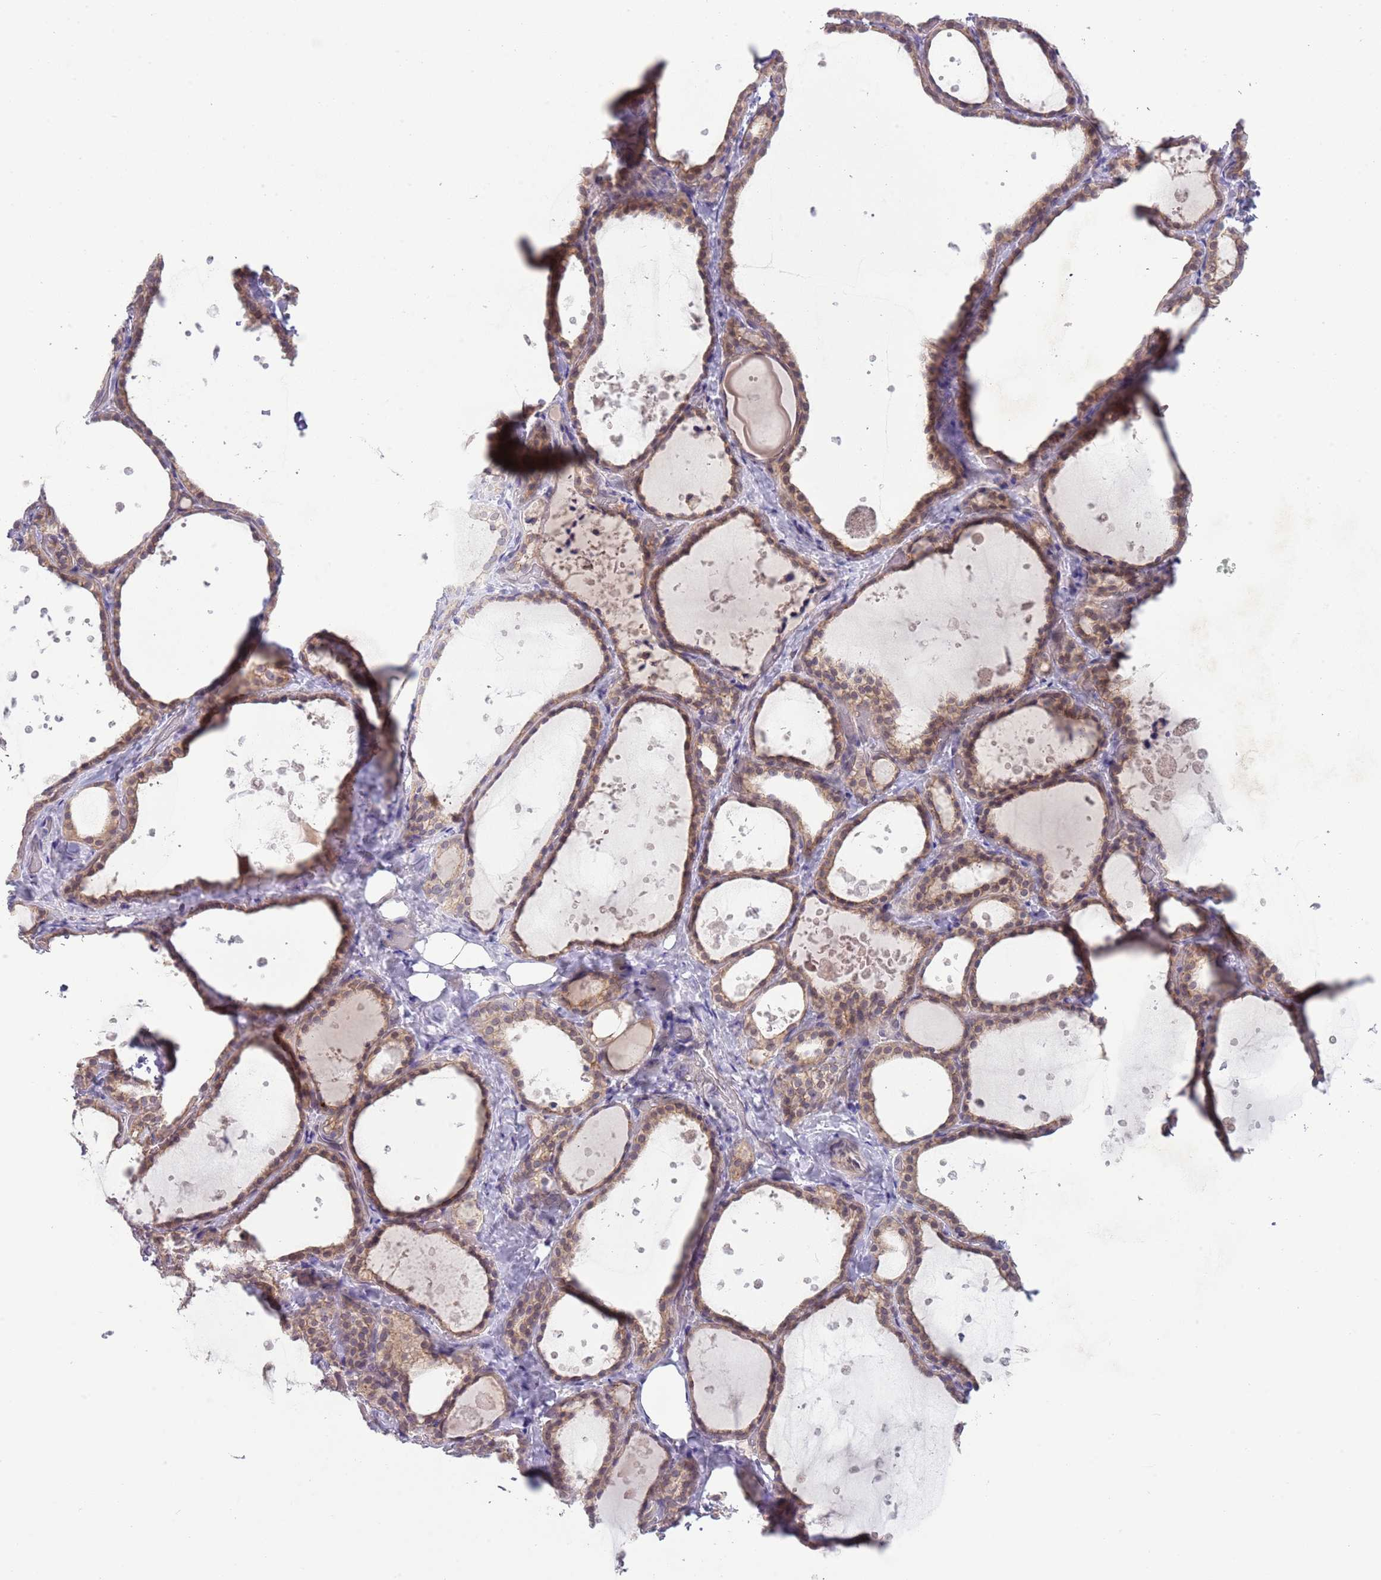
{"staining": {"intensity": "weak", "quantity": ">75%", "location": "cytoplasmic/membranous,nuclear"}, "tissue": "thyroid gland", "cell_type": "Glandular cells", "image_type": "normal", "snomed": [{"axis": "morphology", "description": "Normal tissue, NOS"}, {"axis": "topography", "description": "Thyroid gland"}], "caption": "Immunohistochemistry (IHC) image of unremarkable thyroid gland: thyroid gland stained using immunohistochemistry (IHC) displays low levels of weak protein expression localized specifically in the cytoplasmic/membranous,nuclear of glandular cells, appearing as a cytoplasmic/membranous,nuclear brown color.", "gene": "TM2D1", "patient": {"sex": "female", "age": 44}}